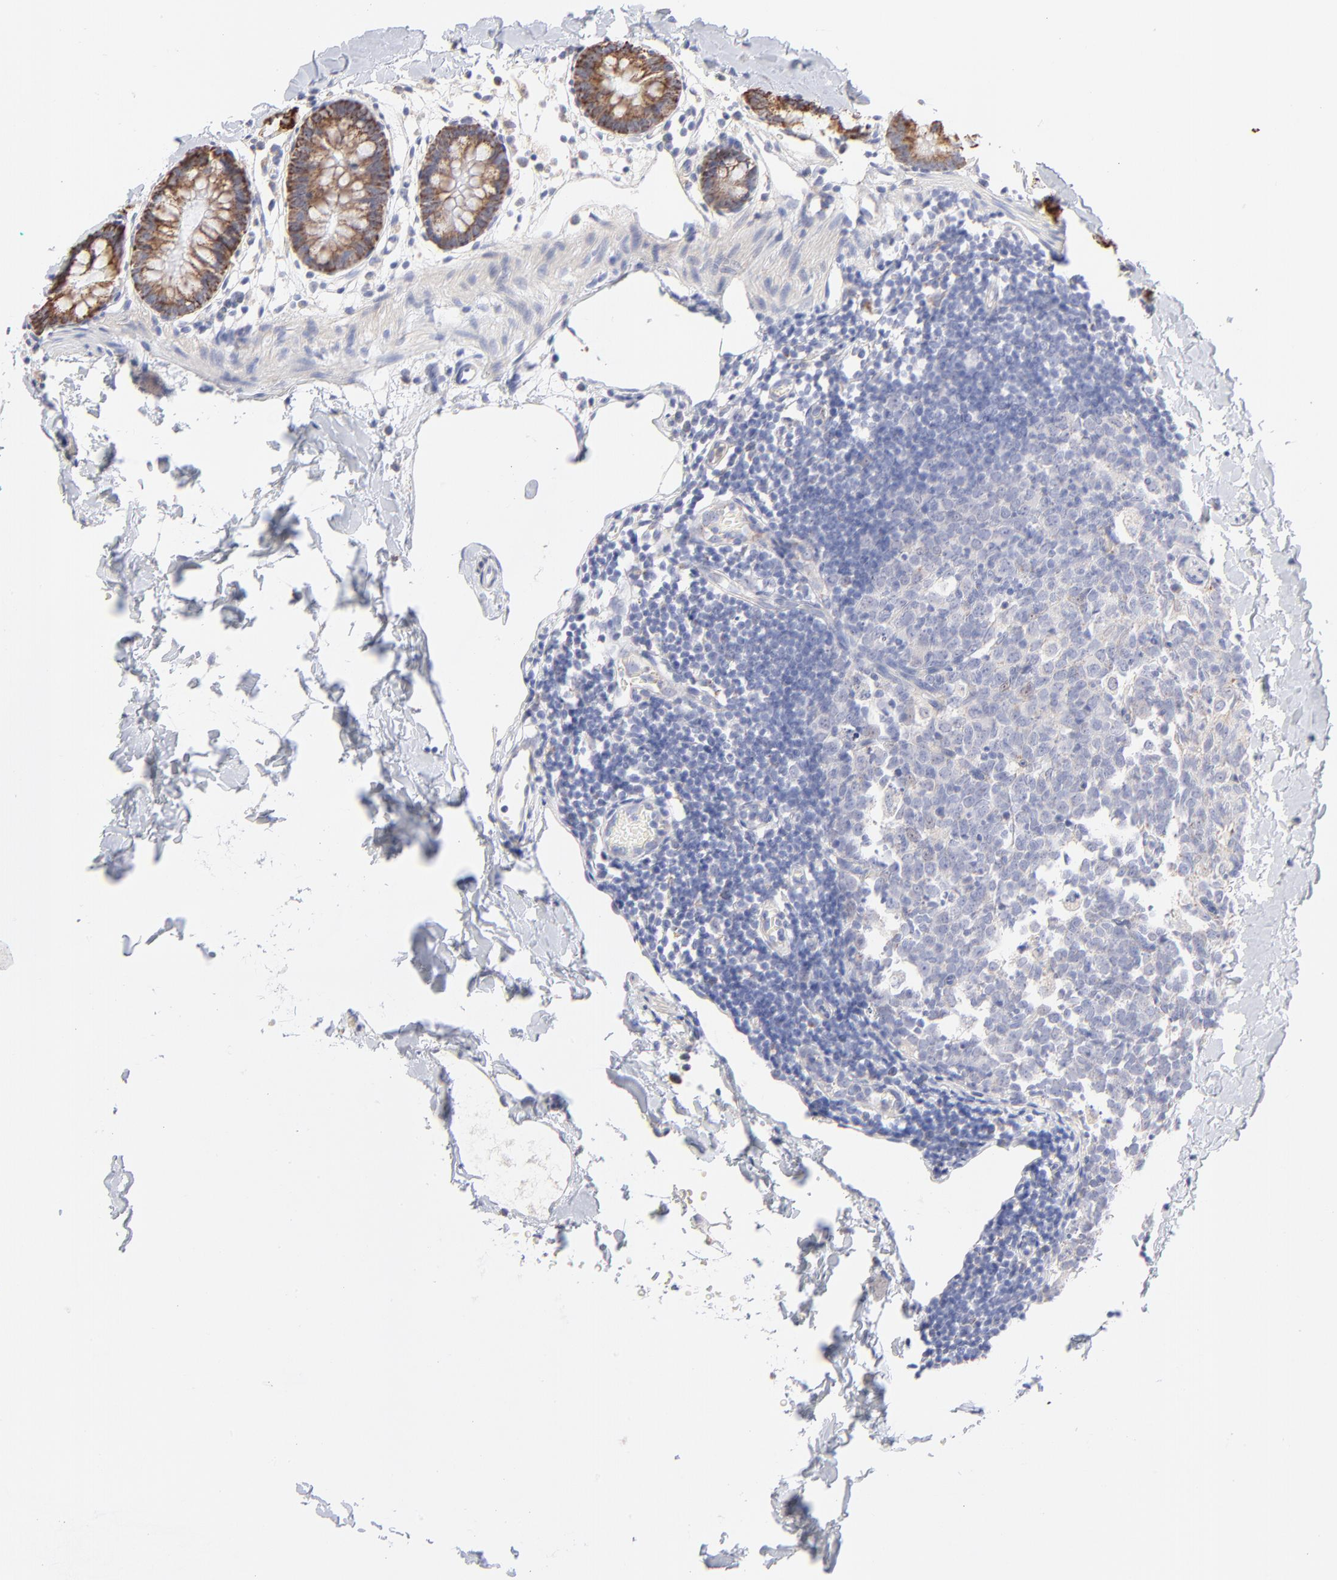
{"staining": {"intensity": "negative", "quantity": "none", "location": "none"}, "tissue": "colon", "cell_type": "Endothelial cells", "image_type": "normal", "snomed": [{"axis": "morphology", "description": "Normal tissue, NOS"}, {"axis": "topography", "description": "Colon"}], "caption": "This is a histopathology image of immunohistochemistry staining of normal colon, which shows no positivity in endothelial cells. (Stains: DAB (3,3'-diaminobenzidine) immunohistochemistry (IHC) with hematoxylin counter stain, Microscopy: brightfield microscopy at high magnification).", "gene": "TST", "patient": {"sex": "male", "age": 14}}